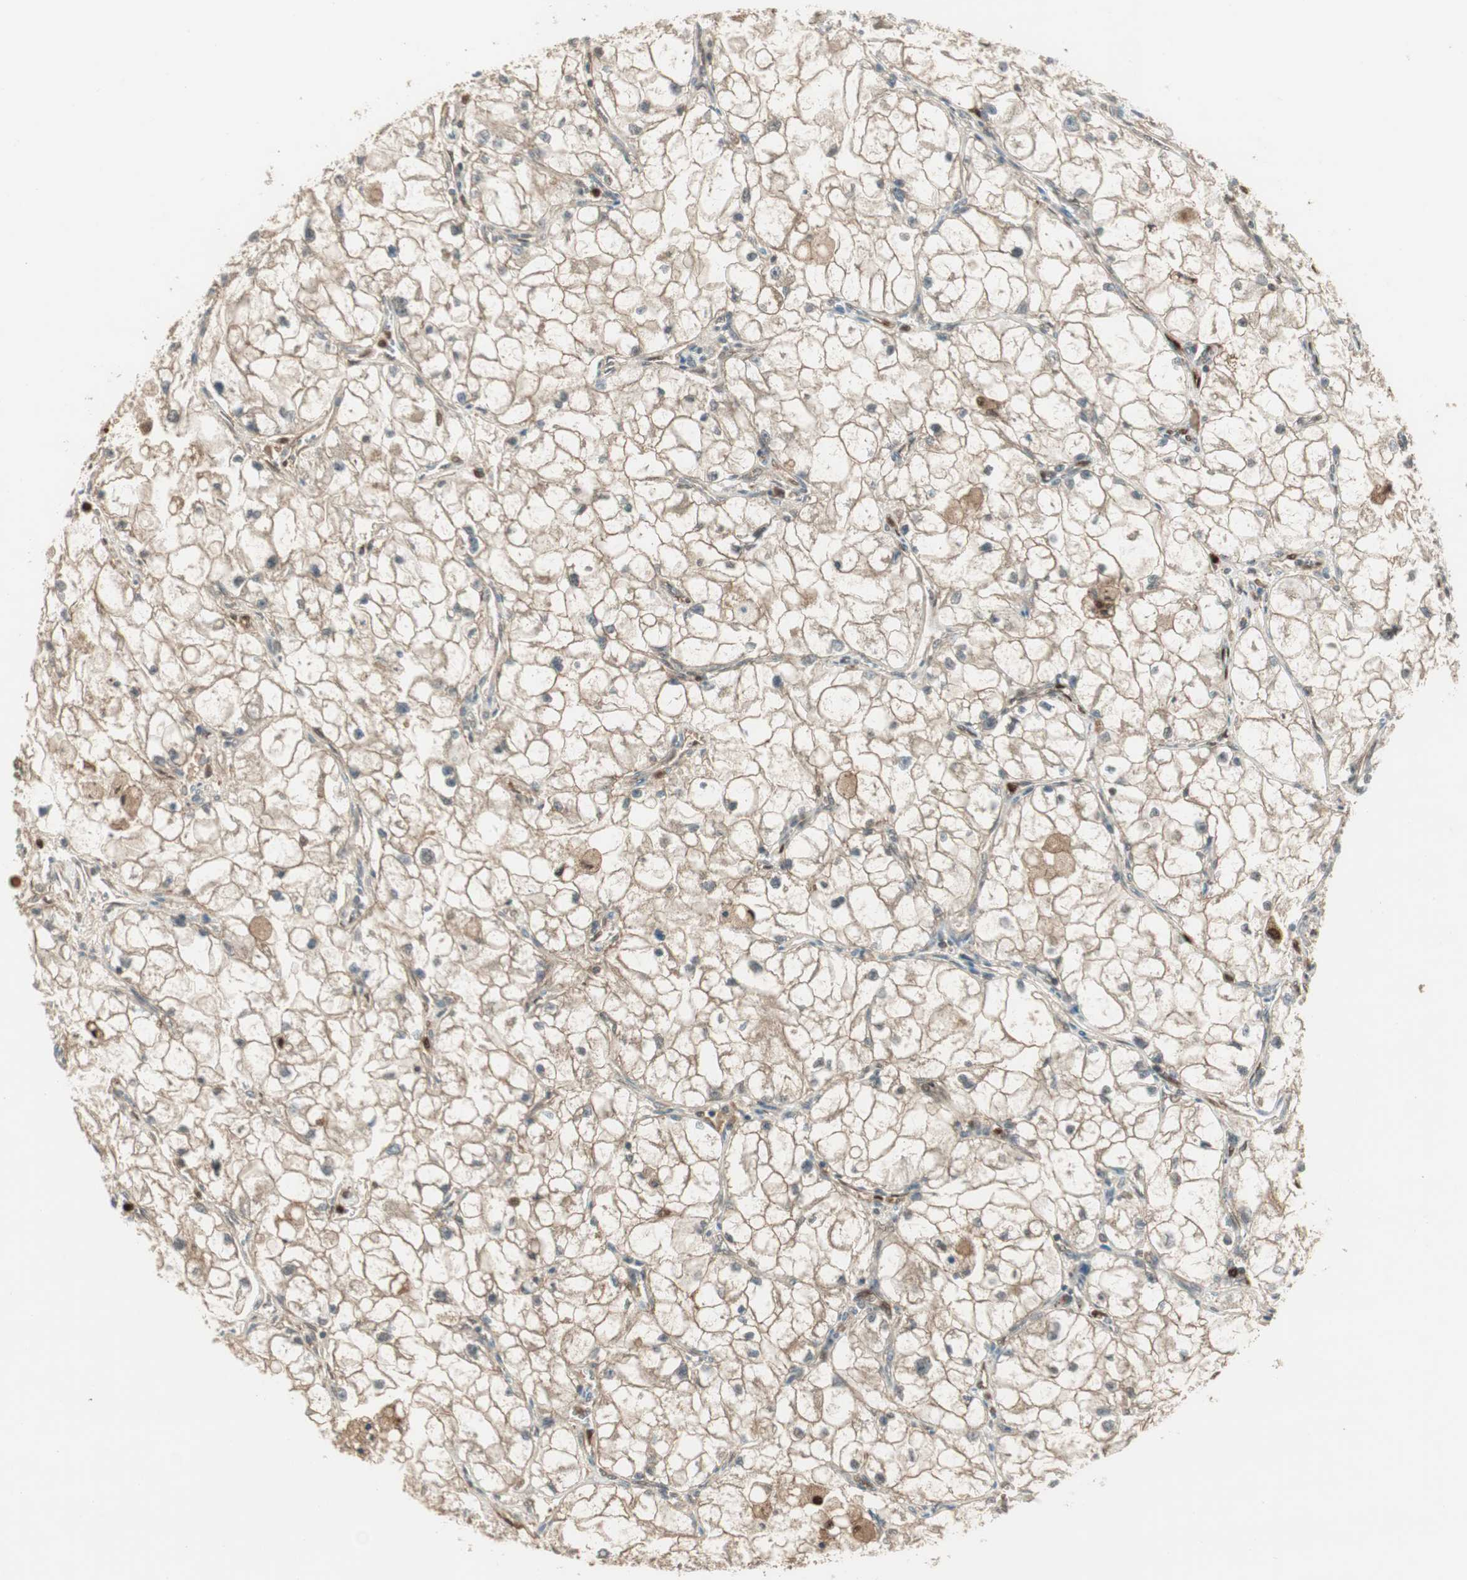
{"staining": {"intensity": "weak", "quantity": ">75%", "location": "cytoplasmic/membranous"}, "tissue": "renal cancer", "cell_type": "Tumor cells", "image_type": "cancer", "snomed": [{"axis": "morphology", "description": "Adenocarcinoma, NOS"}, {"axis": "topography", "description": "Kidney"}], "caption": "Approximately >75% of tumor cells in human renal cancer (adenocarcinoma) demonstrate weak cytoplasmic/membranous protein expression as visualized by brown immunohistochemical staining.", "gene": "LTA4H", "patient": {"sex": "female", "age": 70}}